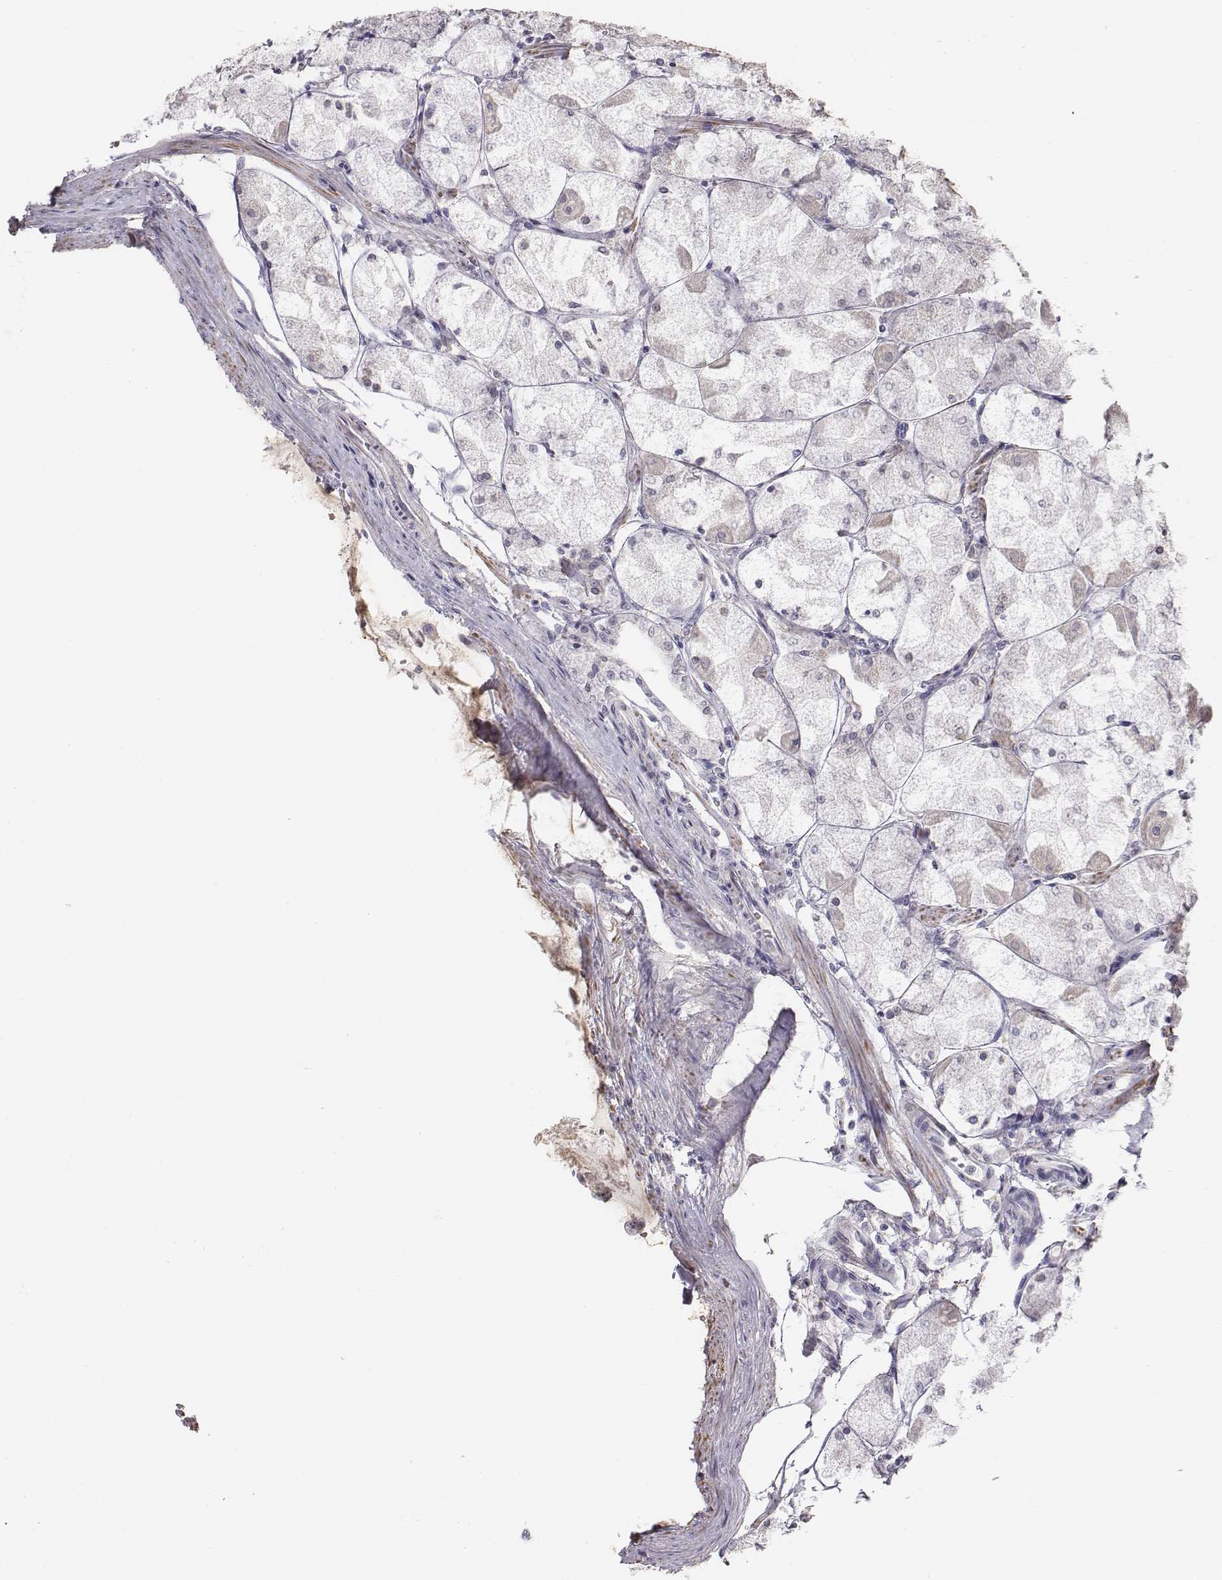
{"staining": {"intensity": "negative", "quantity": "none", "location": "none"}, "tissue": "stomach", "cell_type": "Glandular cells", "image_type": "normal", "snomed": [{"axis": "morphology", "description": "Normal tissue, NOS"}, {"axis": "topography", "description": "Stomach, upper"}], "caption": "Immunohistochemistry (IHC) photomicrograph of normal stomach: human stomach stained with DAB (3,3'-diaminobenzidine) reveals no significant protein expression in glandular cells. (Brightfield microscopy of DAB (3,3'-diaminobenzidine) IHC at high magnification).", "gene": "AP1B1", "patient": {"sex": "male", "age": 60}}